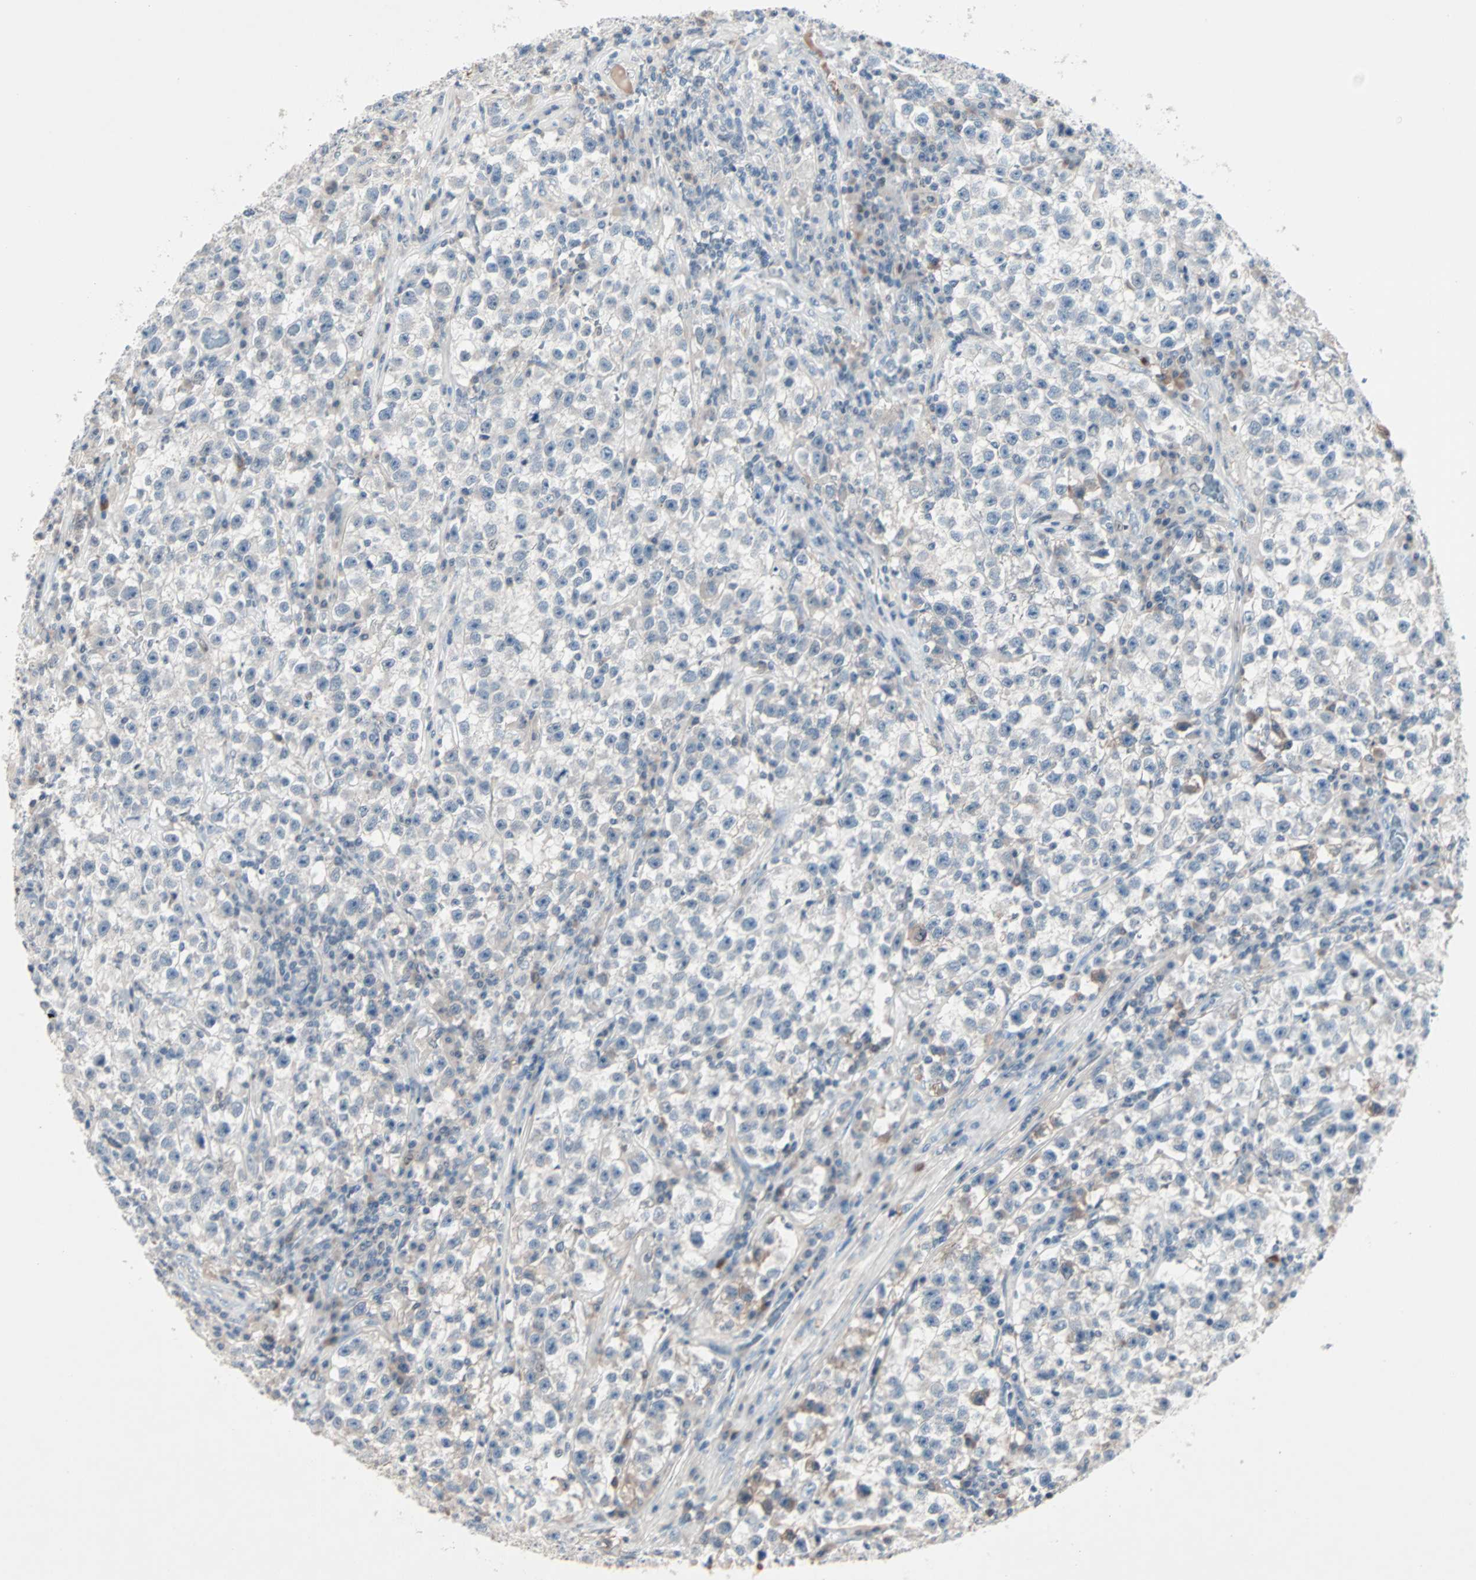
{"staining": {"intensity": "weak", "quantity": "<25%", "location": "cytoplasmic/membranous"}, "tissue": "testis cancer", "cell_type": "Tumor cells", "image_type": "cancer", "snomed": [{"axis": "morphology", "description": "Seminoma, NOS"}, {"axis": "topography", "description": "Testis"}], "caption": "An immunohistochemistry micrograph of seminoma (testis) is shown. There is no staining in tumor cells of seminoma (testis). (DAB IHC, high magnification).", "gene": "CCNE2", "patient": {"sex": "male", "age": 22}}